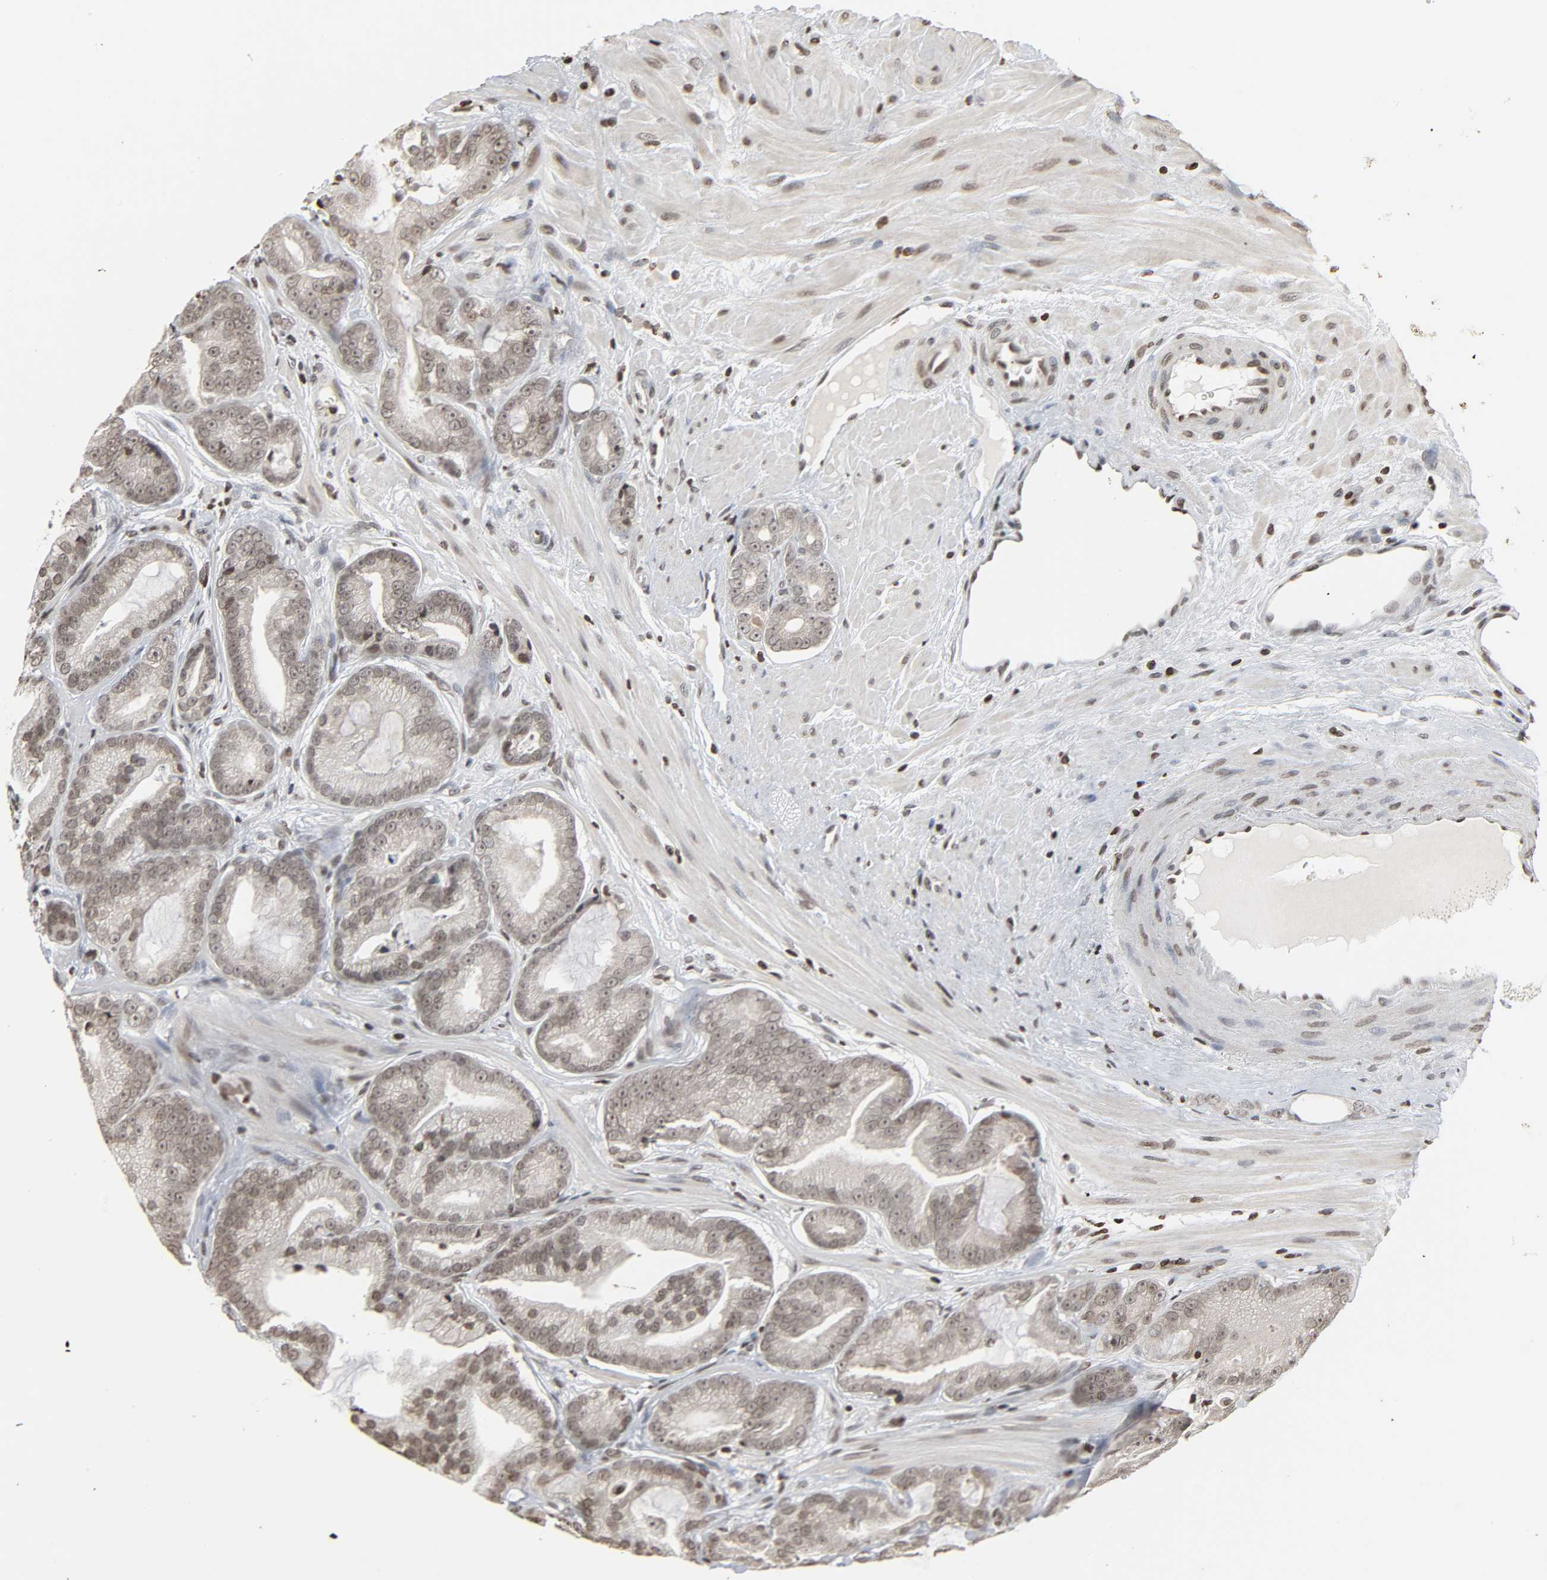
{"staining": {"intensity": "moderate", "quantity": ">75%", "location": "nuclear"}, "tissue": "prostate cancer", "cell_type": "Tumor cells", "image_type": "cancer", "snomed": [{"axis": "morphology", "description": "Adenocarcinoma, Low grade"}, {"axis": "topography", "description": "Prostate"}], "caption": "Moderate nuclear positivity for a protein is seen in about >75% of tumor cells of prostate adenocarcinoma (low-grade) using immunohistochemistry.", "gene": "ELAVL1", "patient": {"sex": "male", "age": 58}}